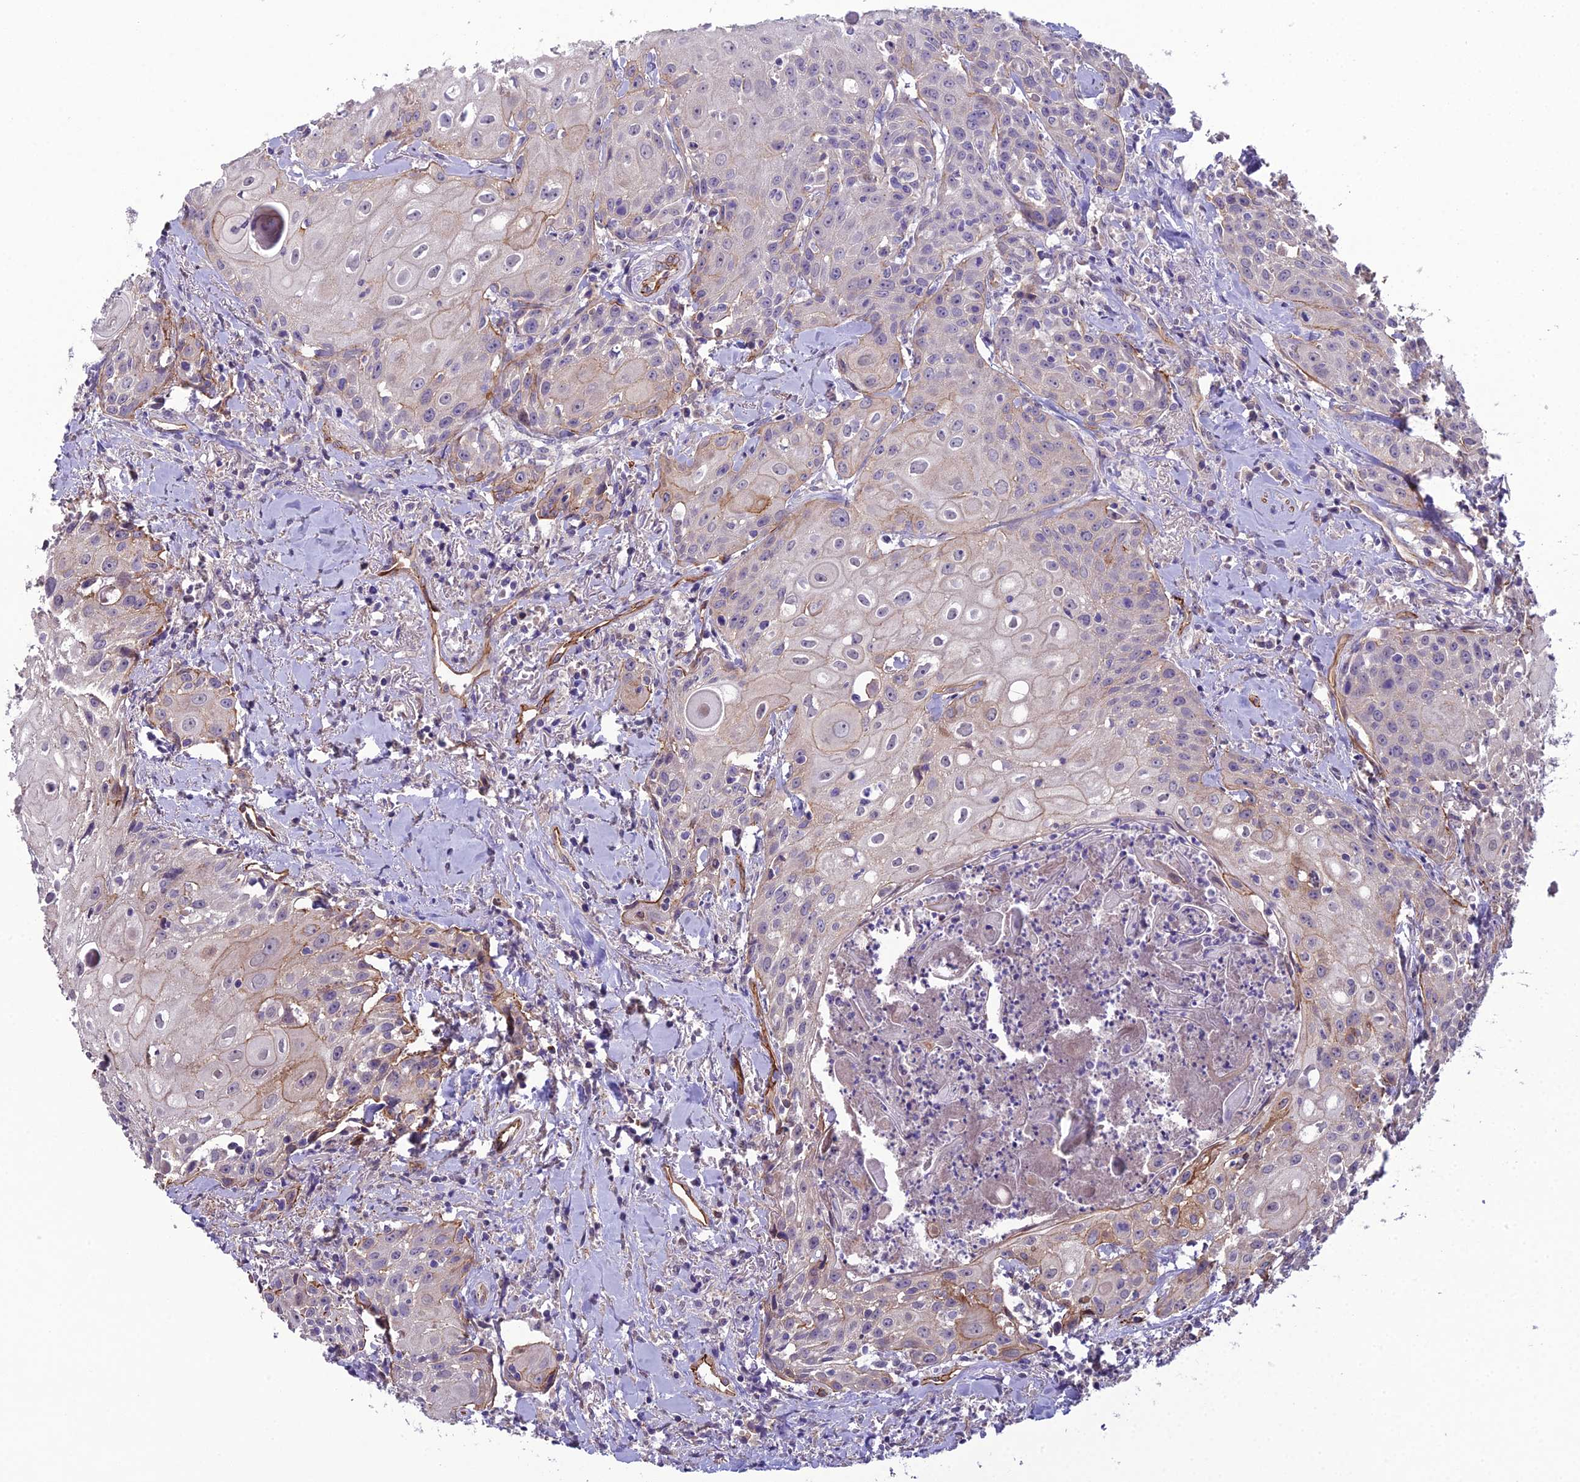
{"staining": {"intensity": "weak", "quantity": "<25%", "location": "cytoplasmic/membranous"}, "tissue": "head and neck cancer", "cell_type": "Tumor cells", "image_type": "cancer", "snomed": [{"axis": "morphology", "description": "Squamous cell carcinoma, NOS"}, {"axis": "topography", "description": "Oral tissue"}, {"axis": "topography", "description": "Head-Neck"}], "caption": "High magnification brightfield microscopy of head and neck squamous cell carcinoma stained with DAB (3,3'-diaminobenzidine) (brown) and counterstained with hematoxylin (blue): tumor cells show no significant expression.", "gene": "CFAP47", "patient": {"sex": "female", "age": 82}}